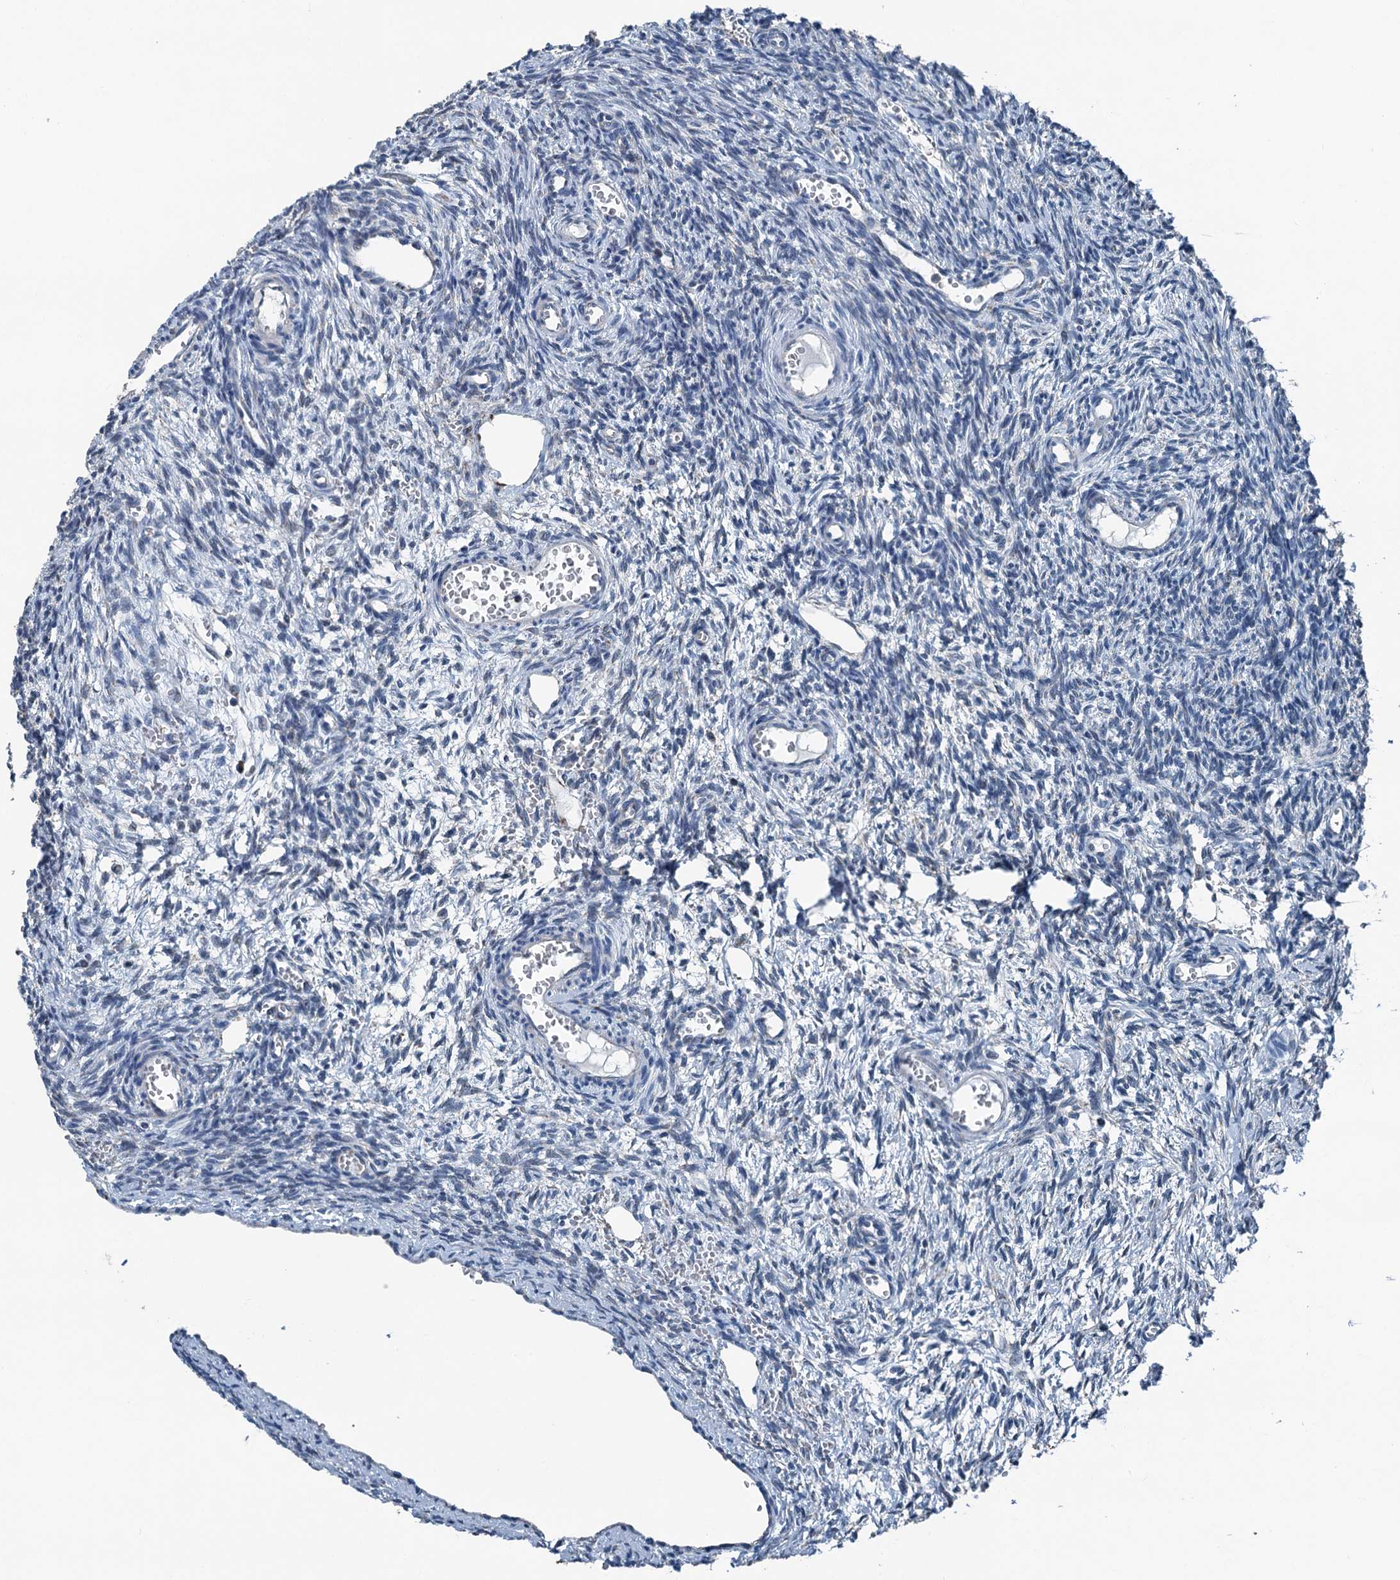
{"staining": {"intensity": "negative", "quantity": "none", "location": "none"}, "tissue": "ovary", "cell_type": "Ovarian stroma cells", "image_type": "normal", "snomed": [{"axis": "morphology", "description": "Normal tissue, NOS"}, {"axis": "topography", "description": "Ovary"}], "caption": "This is an IHC histopathology image of unremarkable ovary. There is no staining in ovarian stroma cells.", "gene": "TRPT1", "patient": {"sex": "female", "age": 39}}